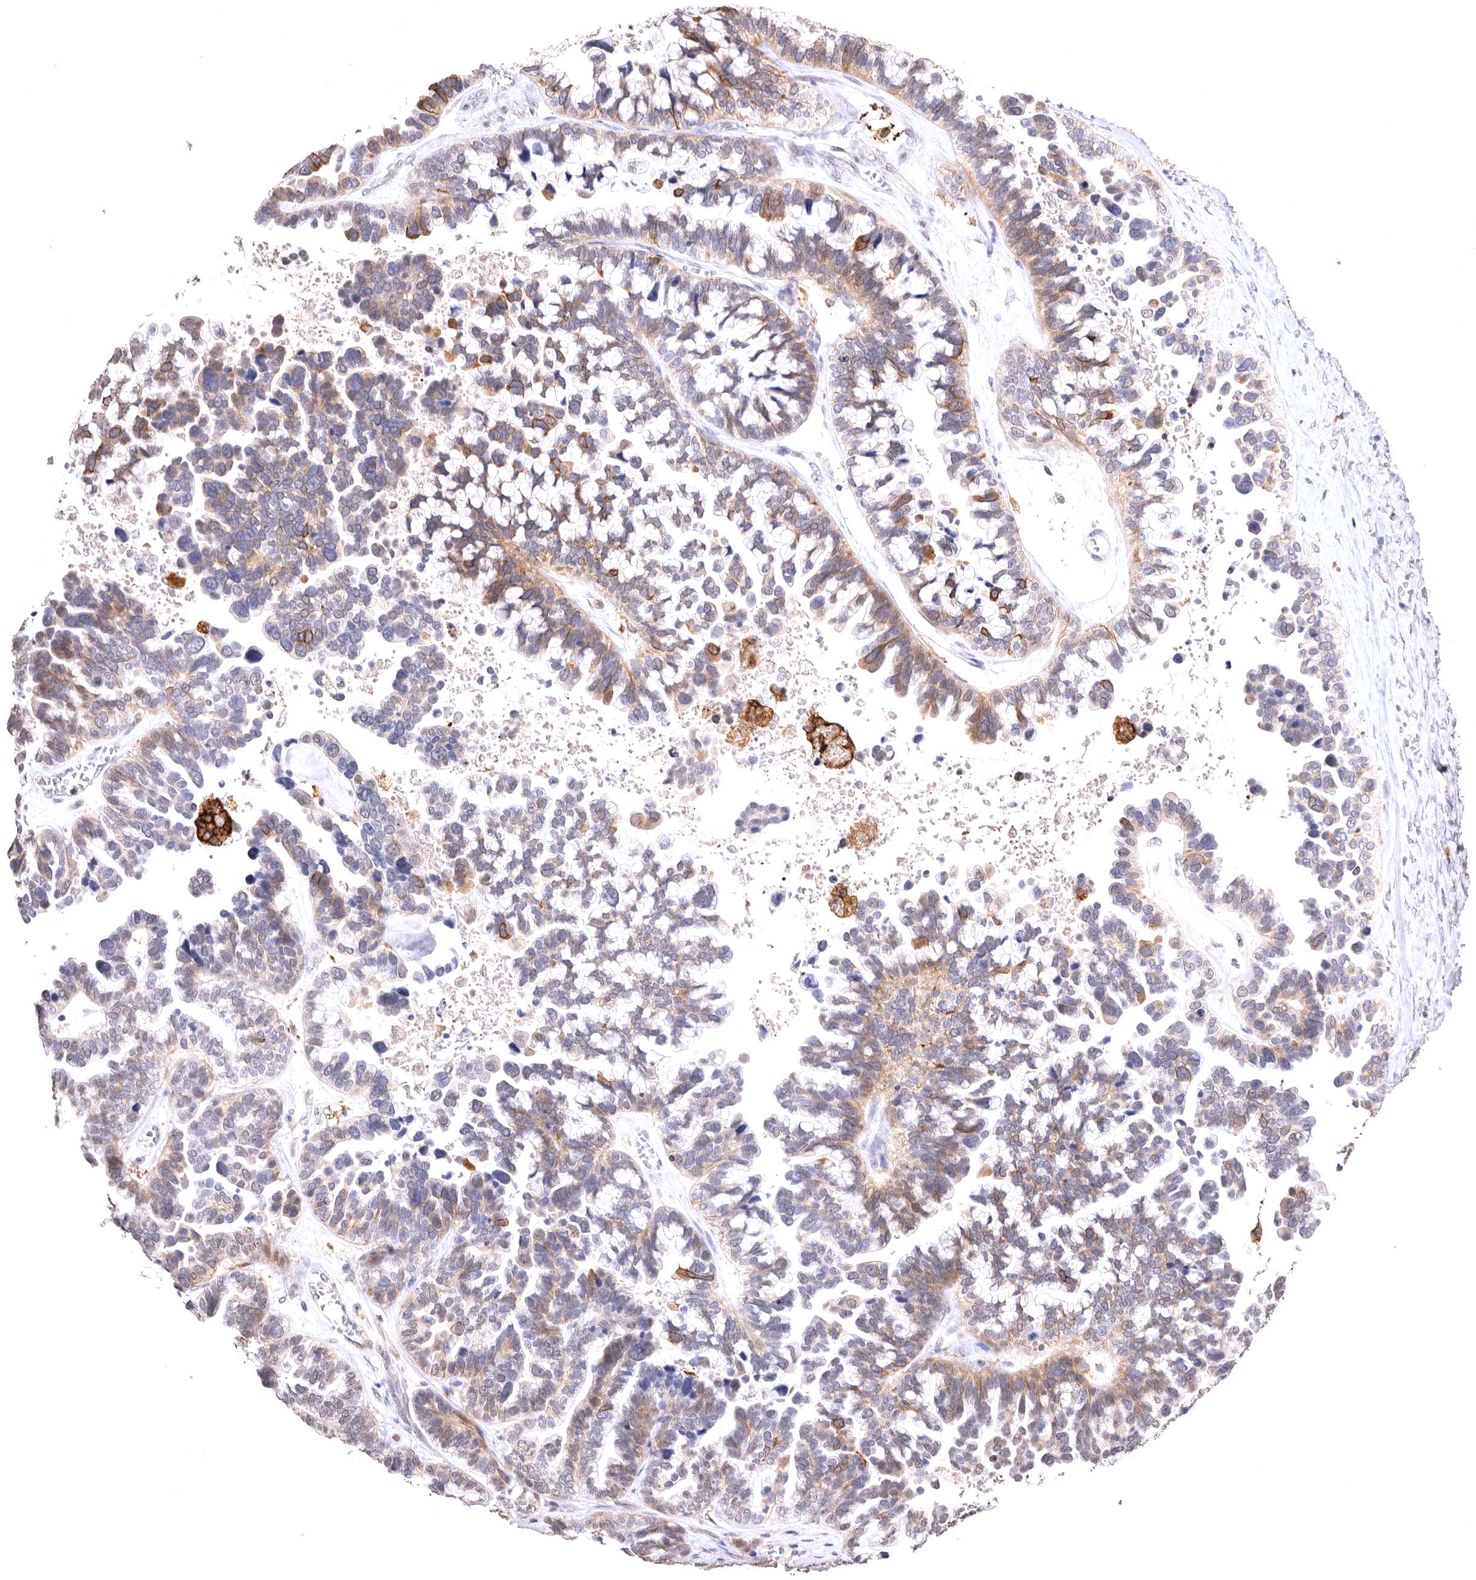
{"staining": {"intensity": "moderate", "quantity": "25%-75%", "location": "cytoplasmic/membranous"}, "tissue": "ovarian cancer", "cell_type": "Tumor cells", "image_type": "cancer", "snomed": [{"axis": "morphology", "description": "Cystadenocarcinoma, serous, NOS"}, {"axis": "topography", "description": "Ovary"}], "caption": "Ovarian cancer stained with immunohistochemistry demonstrates moderate cytoplasmic/membranous positivity in approximately 25%-75% of tumor cells. (DAB IHC, brown staining for protein, blue staining for nuclei).", "gene": "VPS45", "patient": {"sex": "female", "age": 56}}